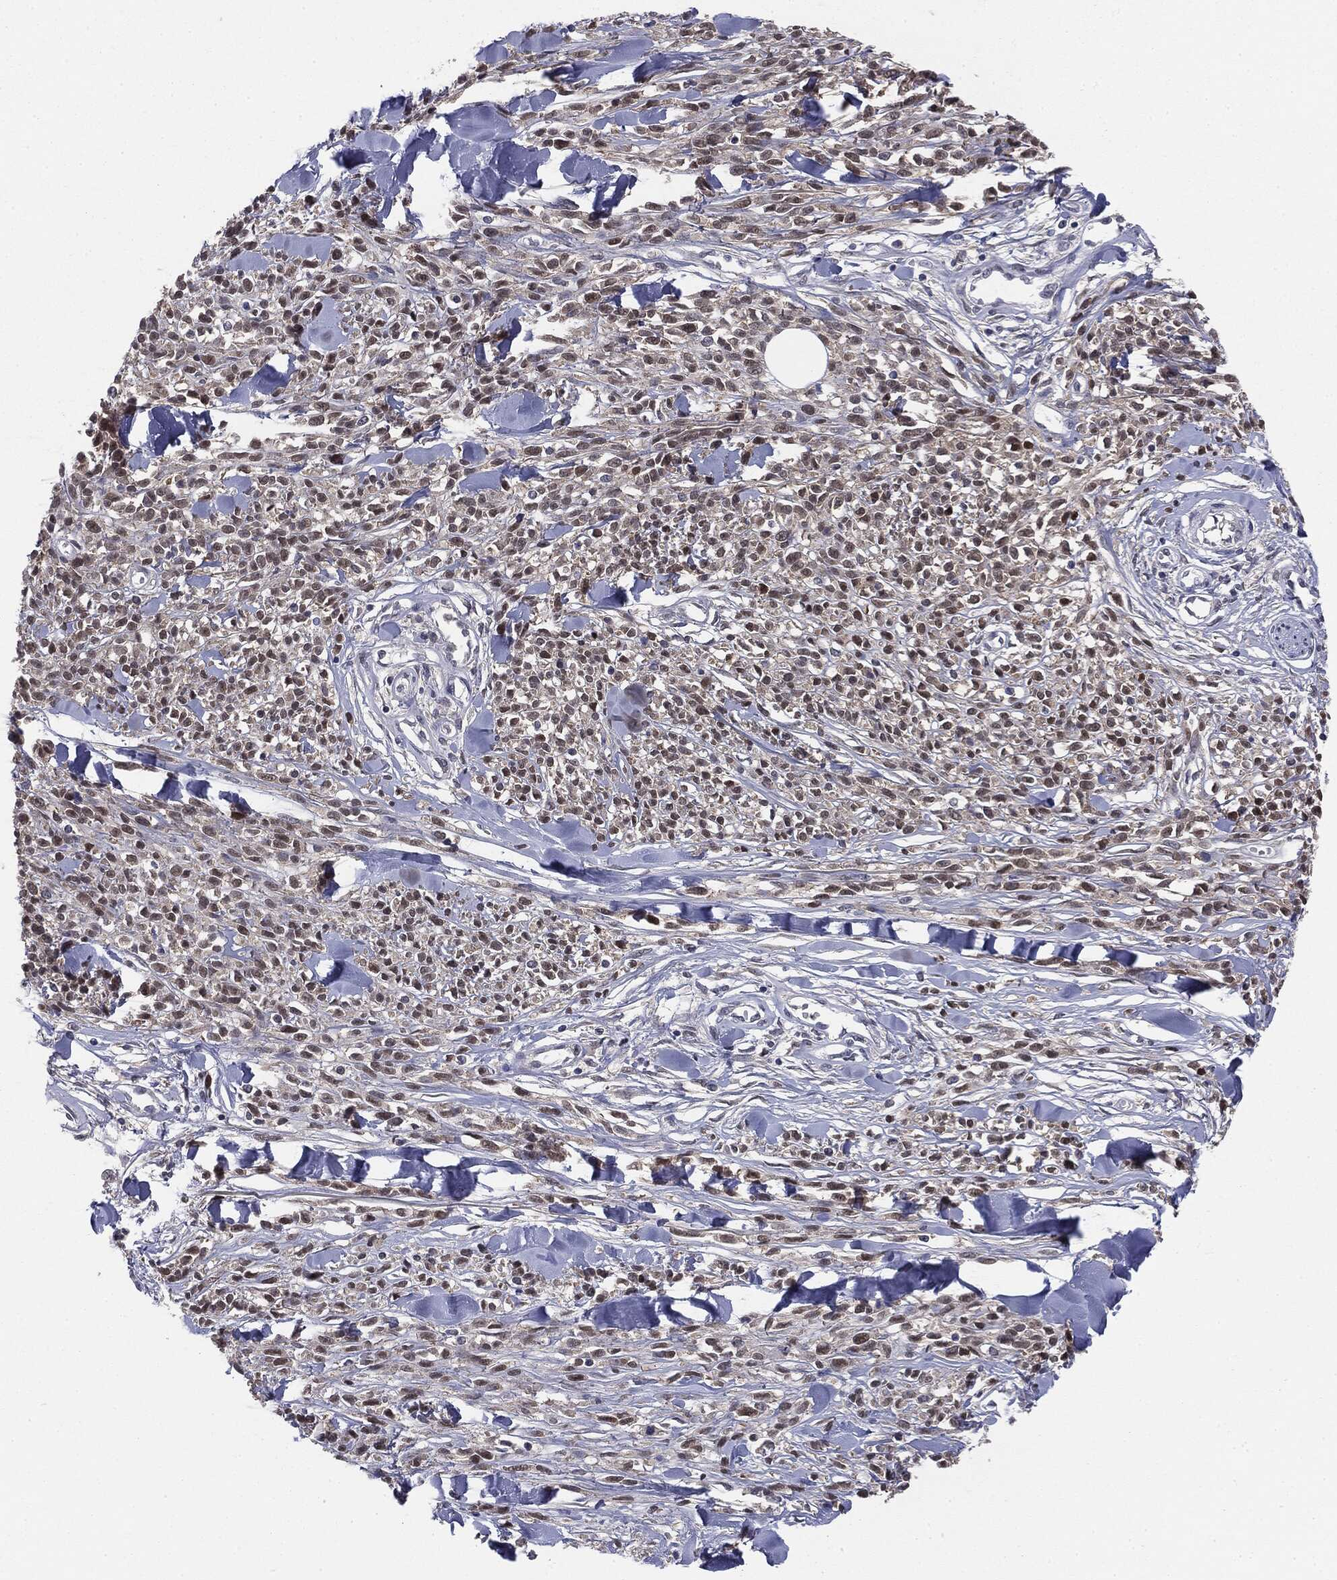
{"staining": {"intensity": "weak", "quantity": "25%-75%", "location": "cytoplasmic/membranous,nuclear"}, "tissue": "melanoma", "cell_type": "Tumor cells", "image_type": "cancer", "snomed": [{"axis": "morphology", "description": "Malignant melanoma, NOS"}, {"axis": "topography", "description": "Skin"}, {"axis": "topography", "description": "Skin of trunk"}], "caption": "Melanoma stained for a protein shows weak cytoplasmic/membranous and nuclear positivity in tumor cells.", "gene": "KRT7", "patient": {"sex": "male", "age": 74}}